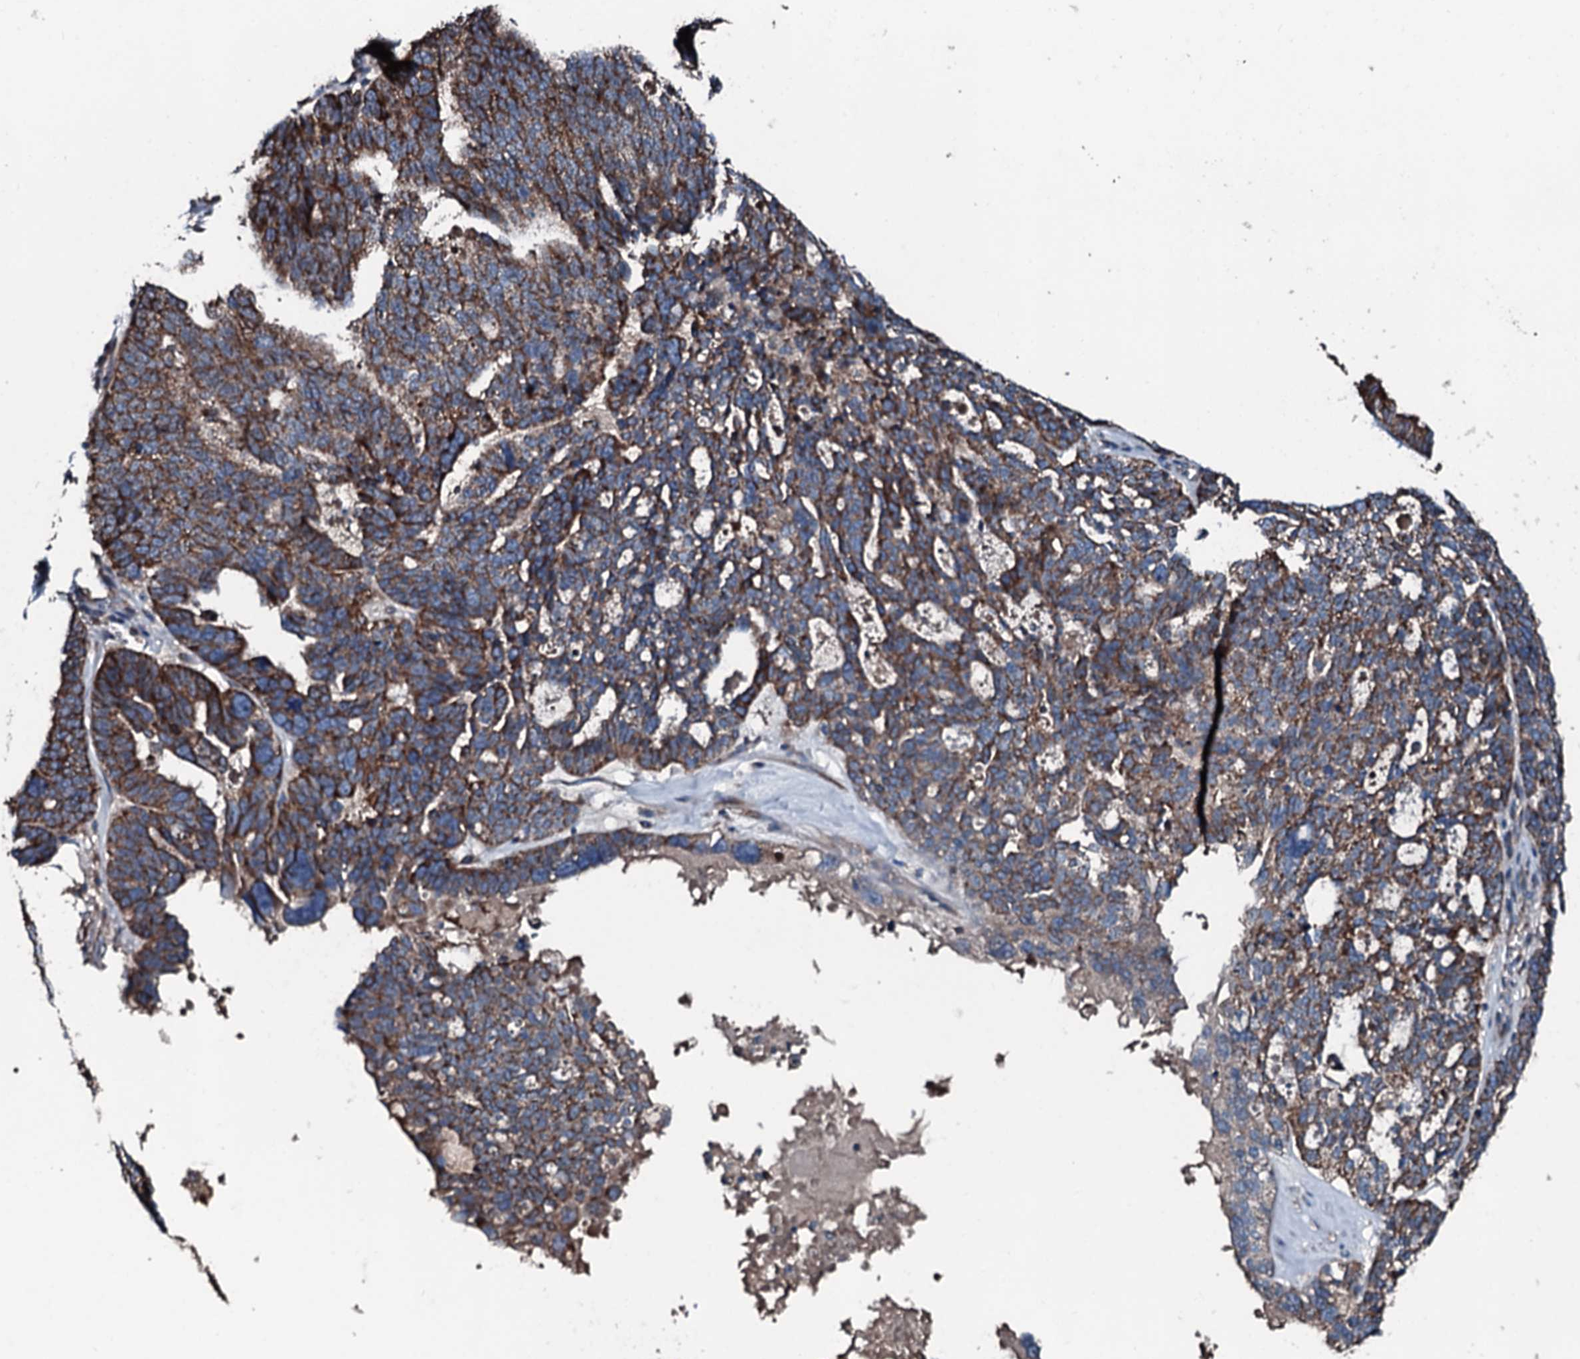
{"staining": {"intensity": "moderate", "quantity": ">75%", "location": "cytoplasmic/membranous"}, "tissue": "ovarian cancer", "cell_type": "Tumor cells", "image_type": "cancer", "snomed": [{"axis": "morphology", "description": "Cystadenocarcinoma, serous, NOS"}, {"axis": "topography", "description": "Ovary"}], "caption": "Immunohistochemistry (IHC) histopathology image of neoplastic tissue: ovarian serous cystadenocarcinoma stained using IHC shows medium levels of moderate protein expression localized specifically in the cytoplasmic/membranous of tumor cells, appearing as a cytoplasmic/membranous brown color.", "gene": "ACSS3", "patient": {"sex": "female", "age": 59}}